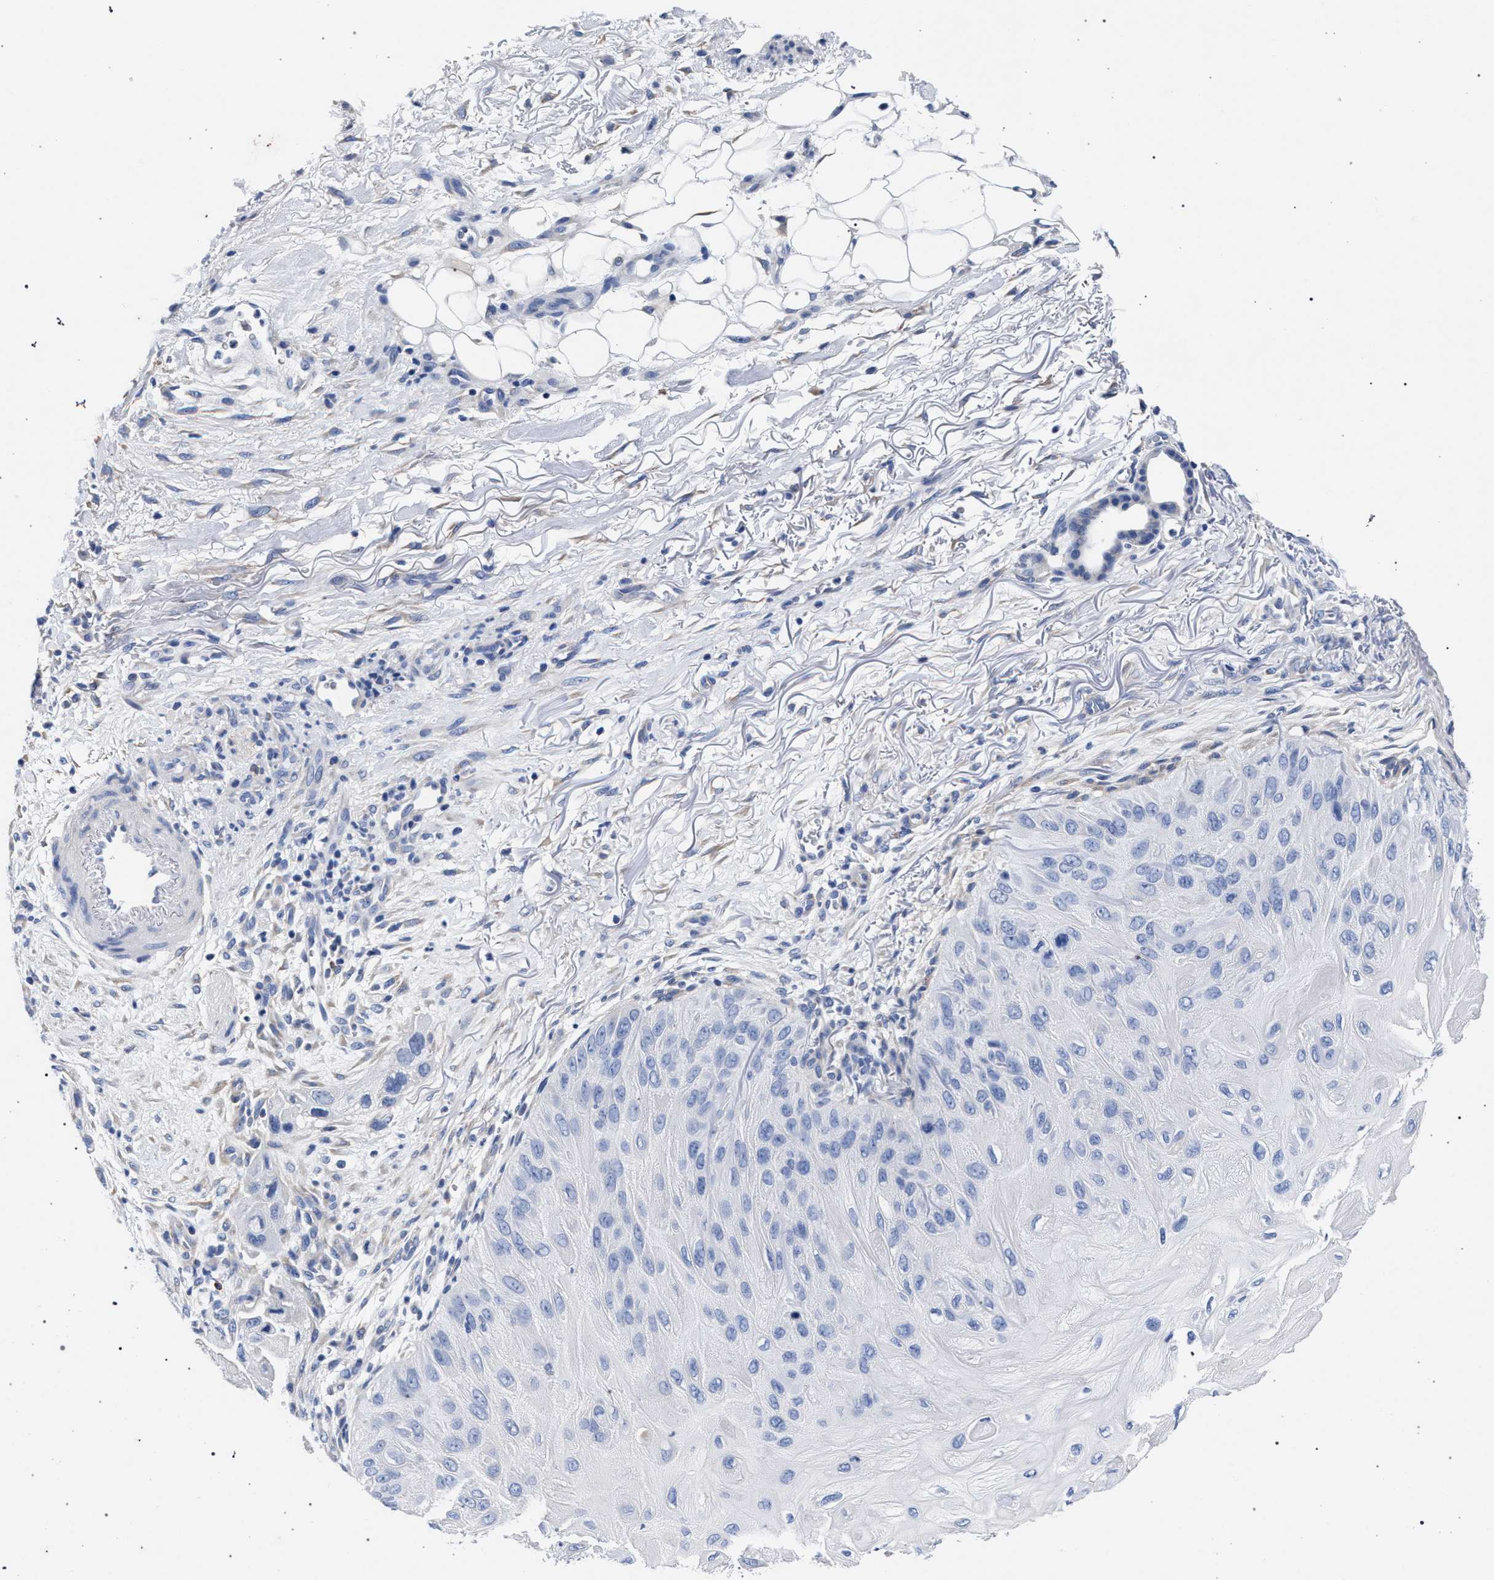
{"staining": {"intensity": "negative", "quantity": "none", "location": "none"}, "tissue": "skin cancer", "cell_type": "Tumor cells", "image_type": "cancer", "snomed": [{"axis": "morphology", "description": "Squamous cell carcinoma, NOS"}, {"axis": "topography", "description": "Skin"}], "caption": "High power microscopy photomicrograph of an IHC image of skin cancer (squamous cell carcinoma), revealing no significant expression in tumor cells. (Stains: DAB immunohistochemistry with hematoxylin counter stain, Microscopy: brightfield microscopy at high magnification).", "gene": "AKAP4", "patient": {"sex": "female", "age": 77}}